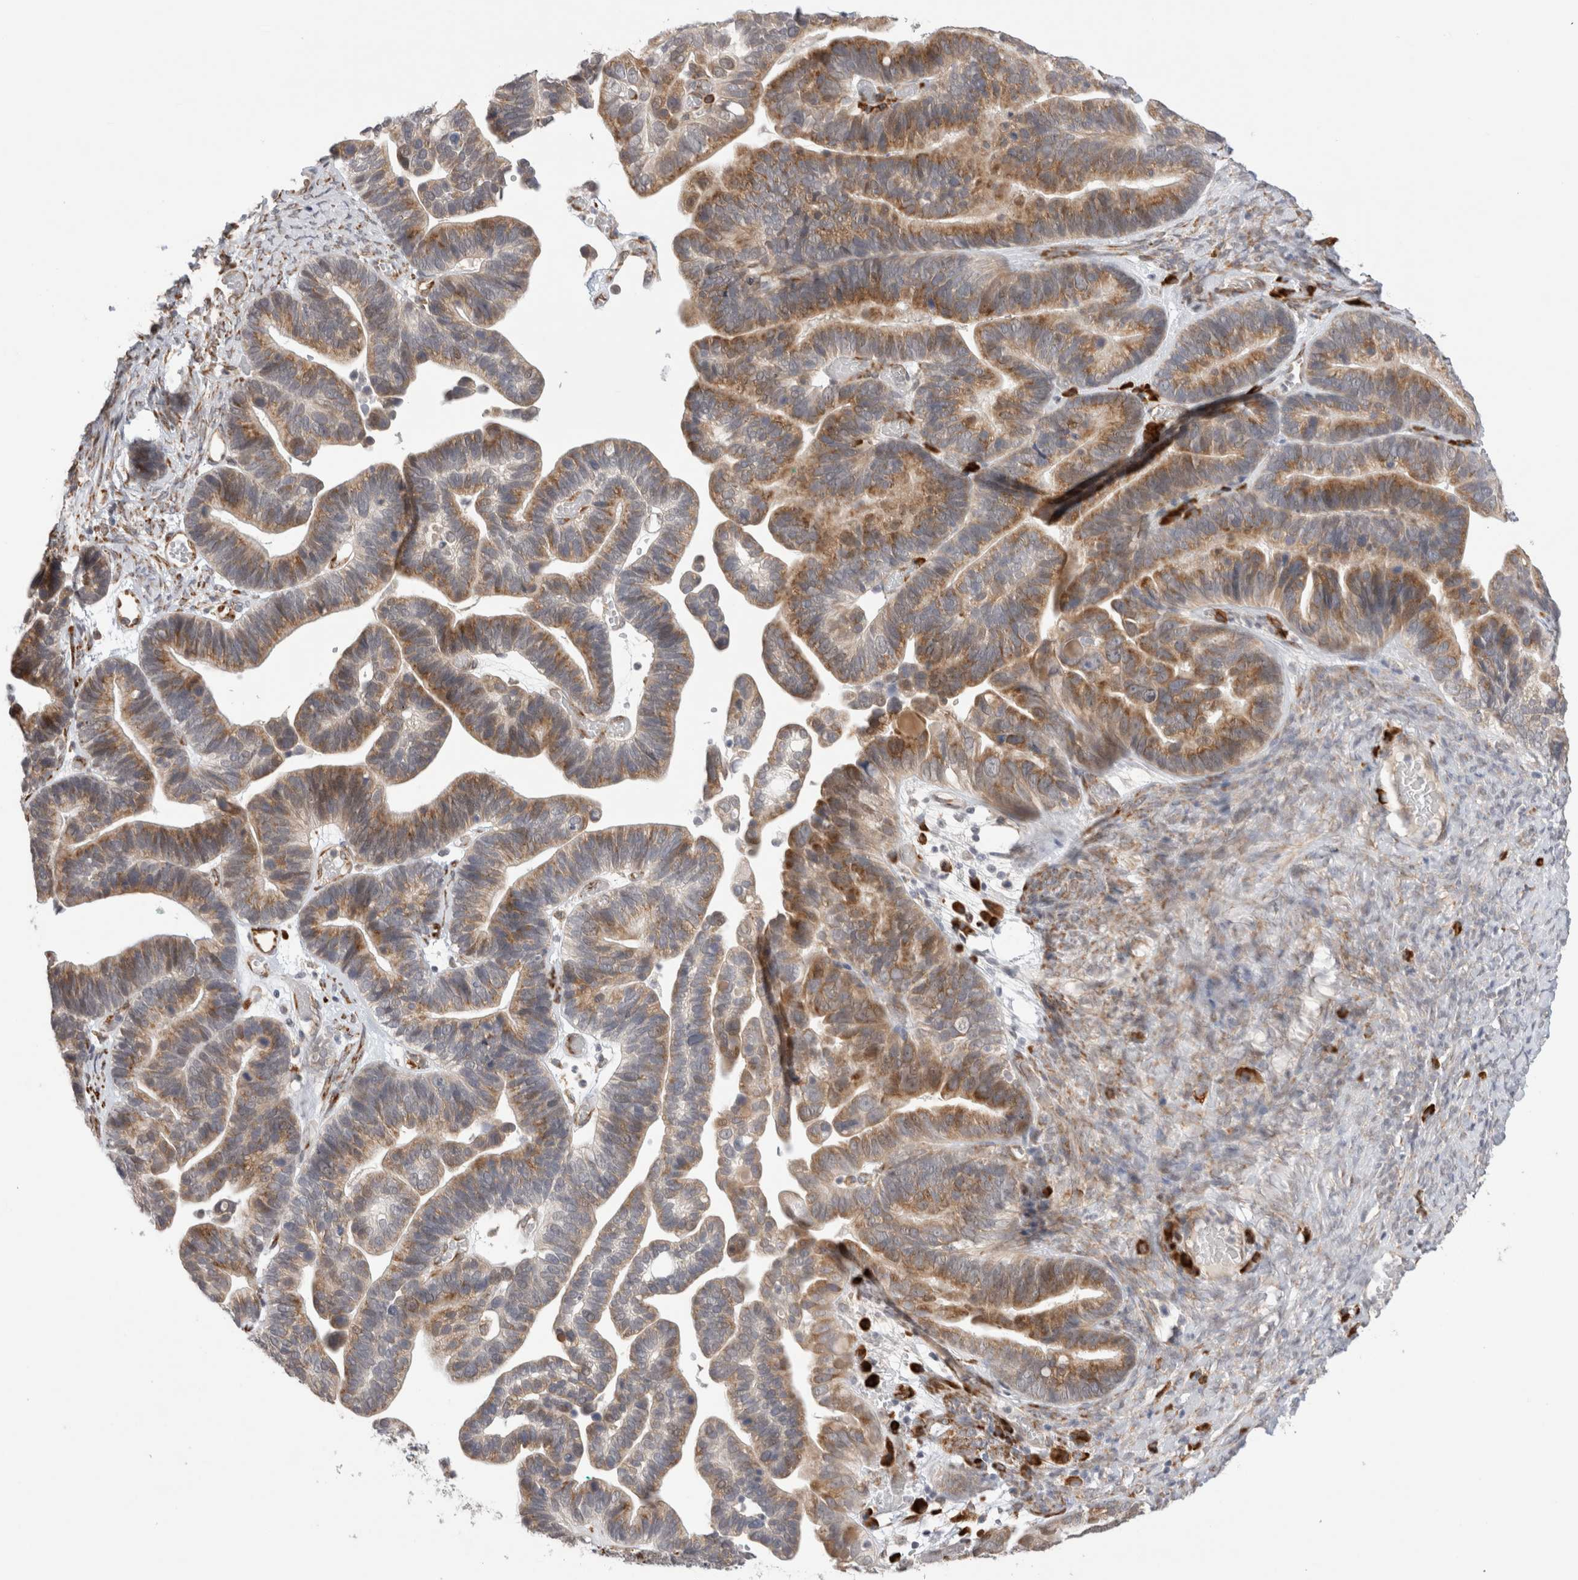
{"staining": {"intensity": "moderate", "quantity": ">75%", "location": "cytoplasmic/membranous"}, "tissue": "ovarian cancer", "cell_type": "Tumor cells", "image_type": "cancer", "snomed": [{"axis": "morphology", "description": "Cystadenocarcinoma, serous, NOS"}, {"axis": "topography", "description": "Ovary"}], "caption": "Ovarian cancer (serous cystadenocarcinoma) tissue displays moderate cytoplasmic/membranous positivity in about >75% of tumor cells, visualized by immunohistochemistry.", "gene": "HDLBP", "patient": {"sex": "female", "age": 56}}